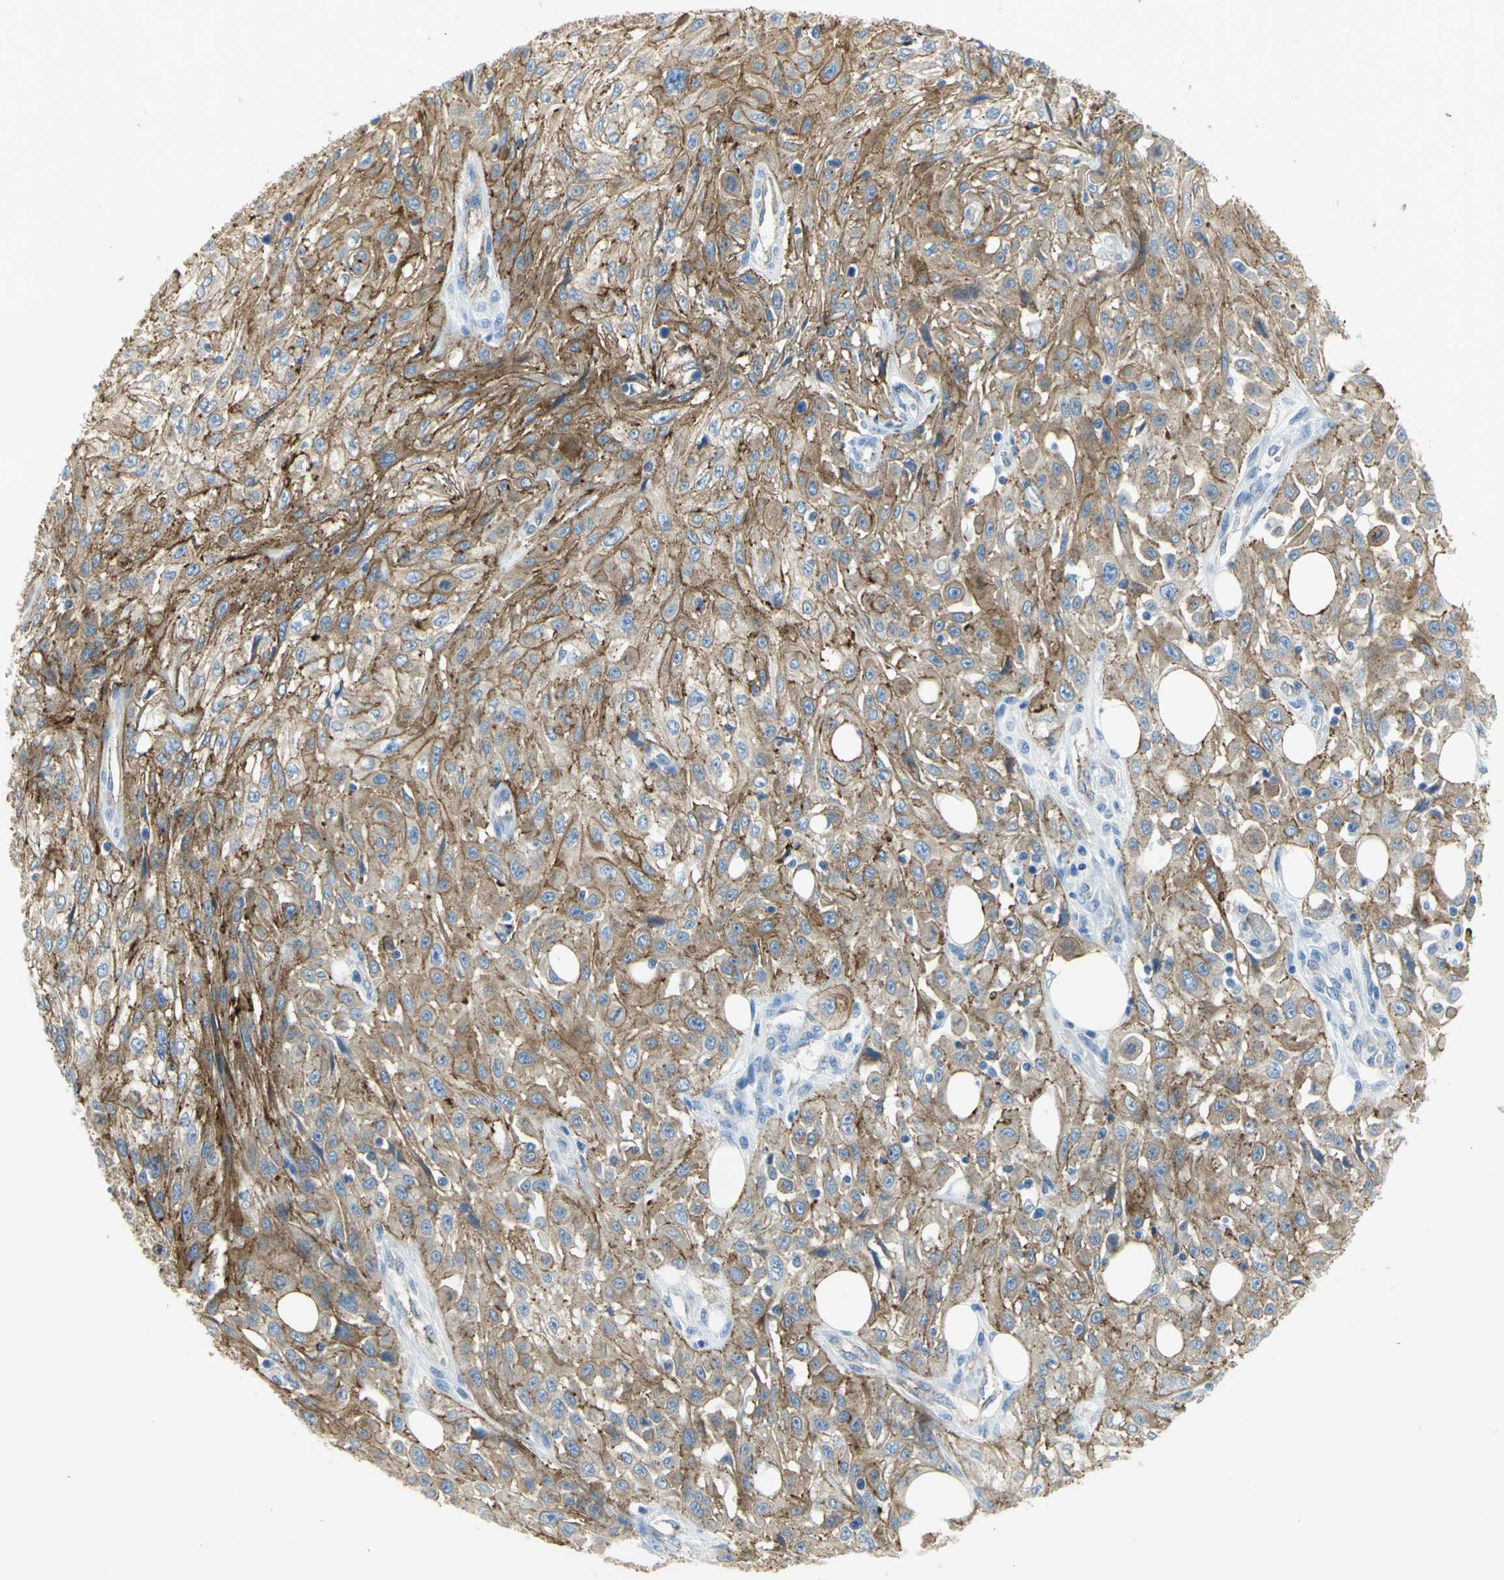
{"staining": {"intensity": "strong", "quantity": ">75%", "location": "cytoplasmic/membranous"}, "tissue": "skin cancer", "cell_type": "Tumor cells", "image_type": "cancer", "snomed": [{"axis": "morphology", "description": "Squamous cell carcinoma, NOS"}, {"axis": "topography", "description": "Skin"}], "caption": "A high-resolution image shows IHC staining of skin squamous cell carcinoma, which displays strong cytoplasmic/membranous positivity in approximately >75% of tumor cells.", "gene": "FLNB", "patient": {"sex": "male", "age": 75}}